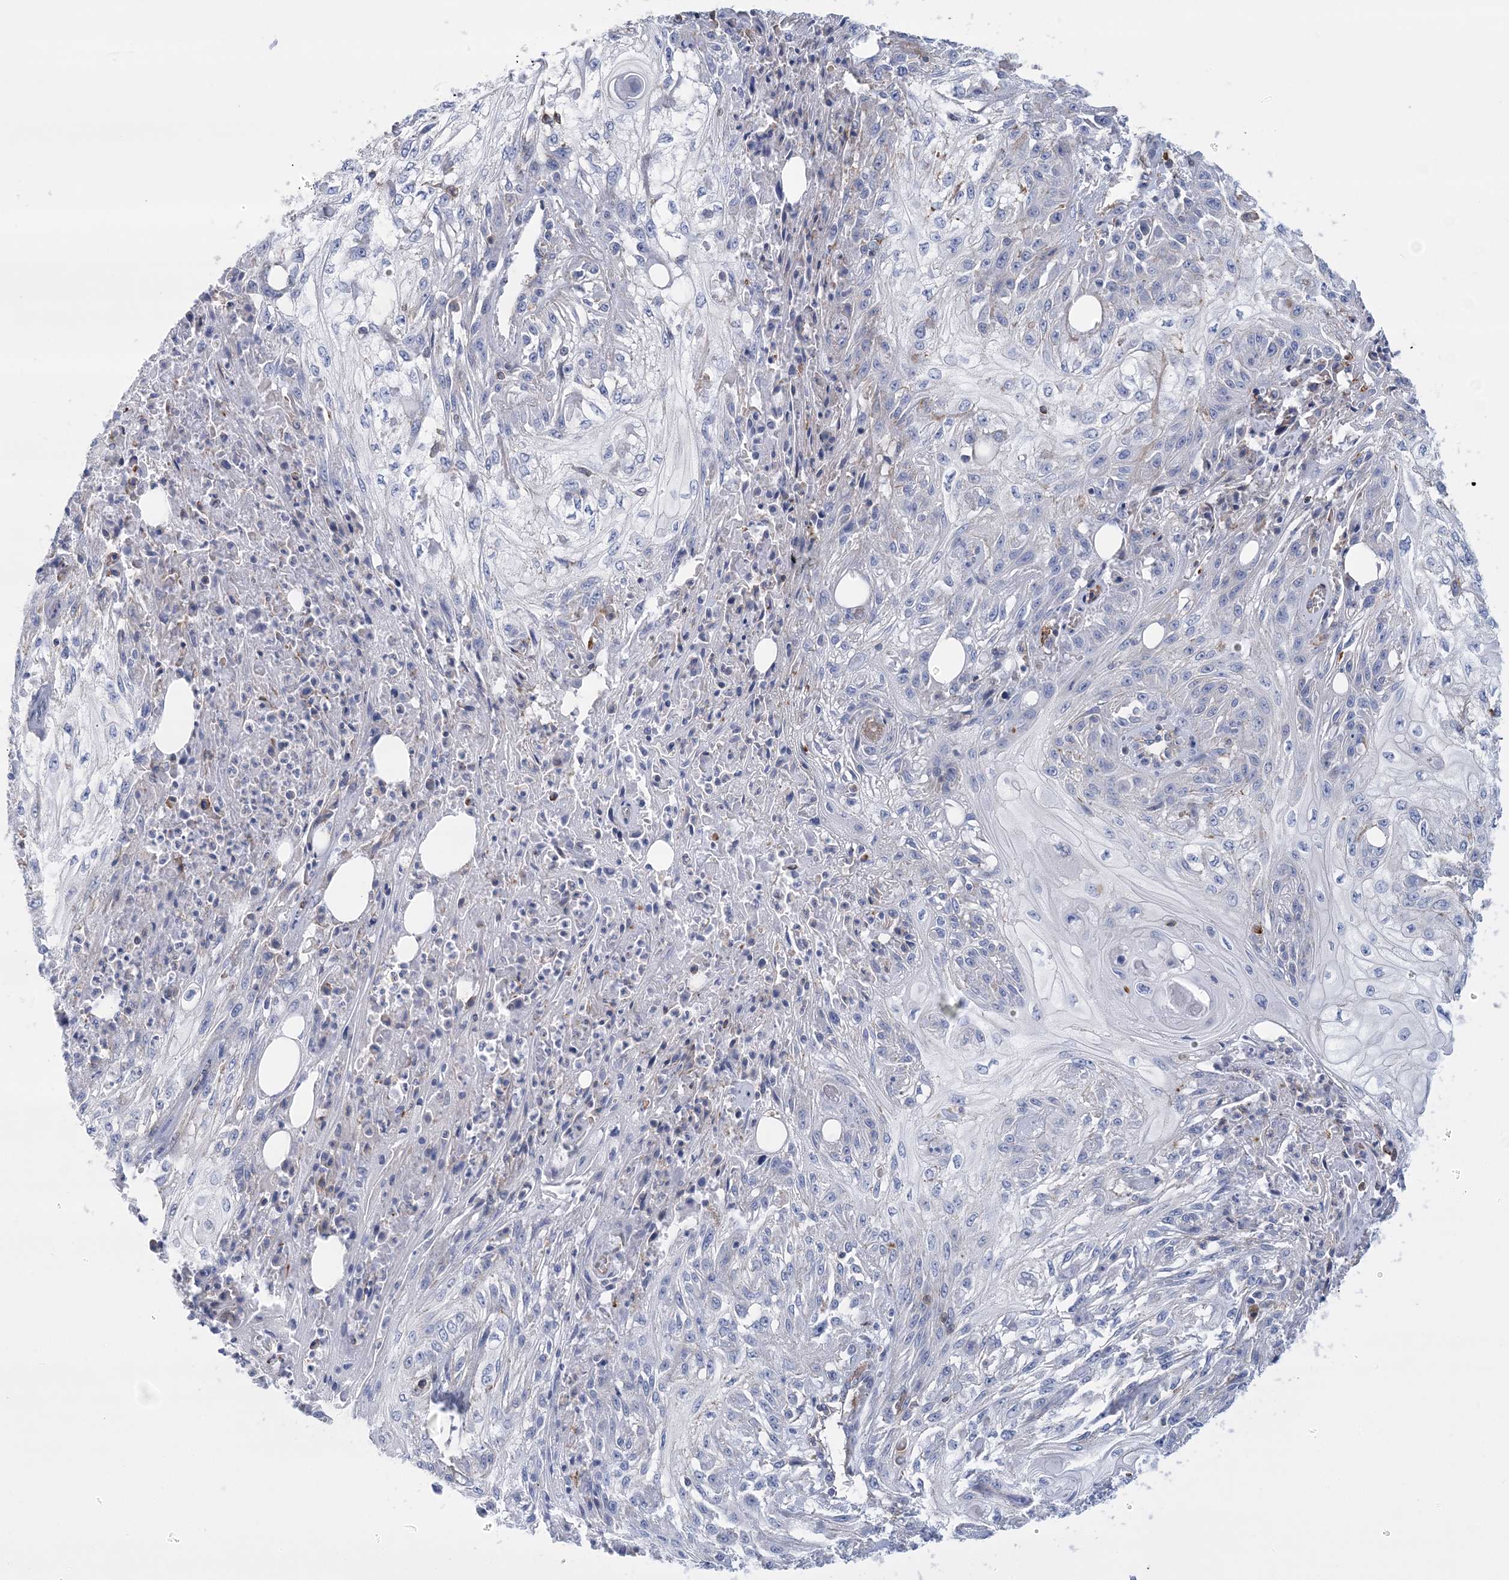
{"staining": {"intensity": "negative", "quantity": "none", "location": "none"}, "tissue": "skin cancer", "cell_type": "Tumor cells", "image_type": "cancer", "snomed": [{"axis": "morphology", "description": "Squamous cell carcinoma, NOS"}, {"axis": "morphology", "description": "Squamous cell carcinoma, metastatic, NOS"}, {"axis": "topography", "description": "Skin"}, {"axis": "topography", "description": "Lymph node"}], "caption": "Immunohistochemistry (IHC) of human skin cancer (metastatic squamous cell carcinoma) displays no expression in tumor cells.", "gene": "C11orf21", "patient": {"sex": "male", "age": 75}}